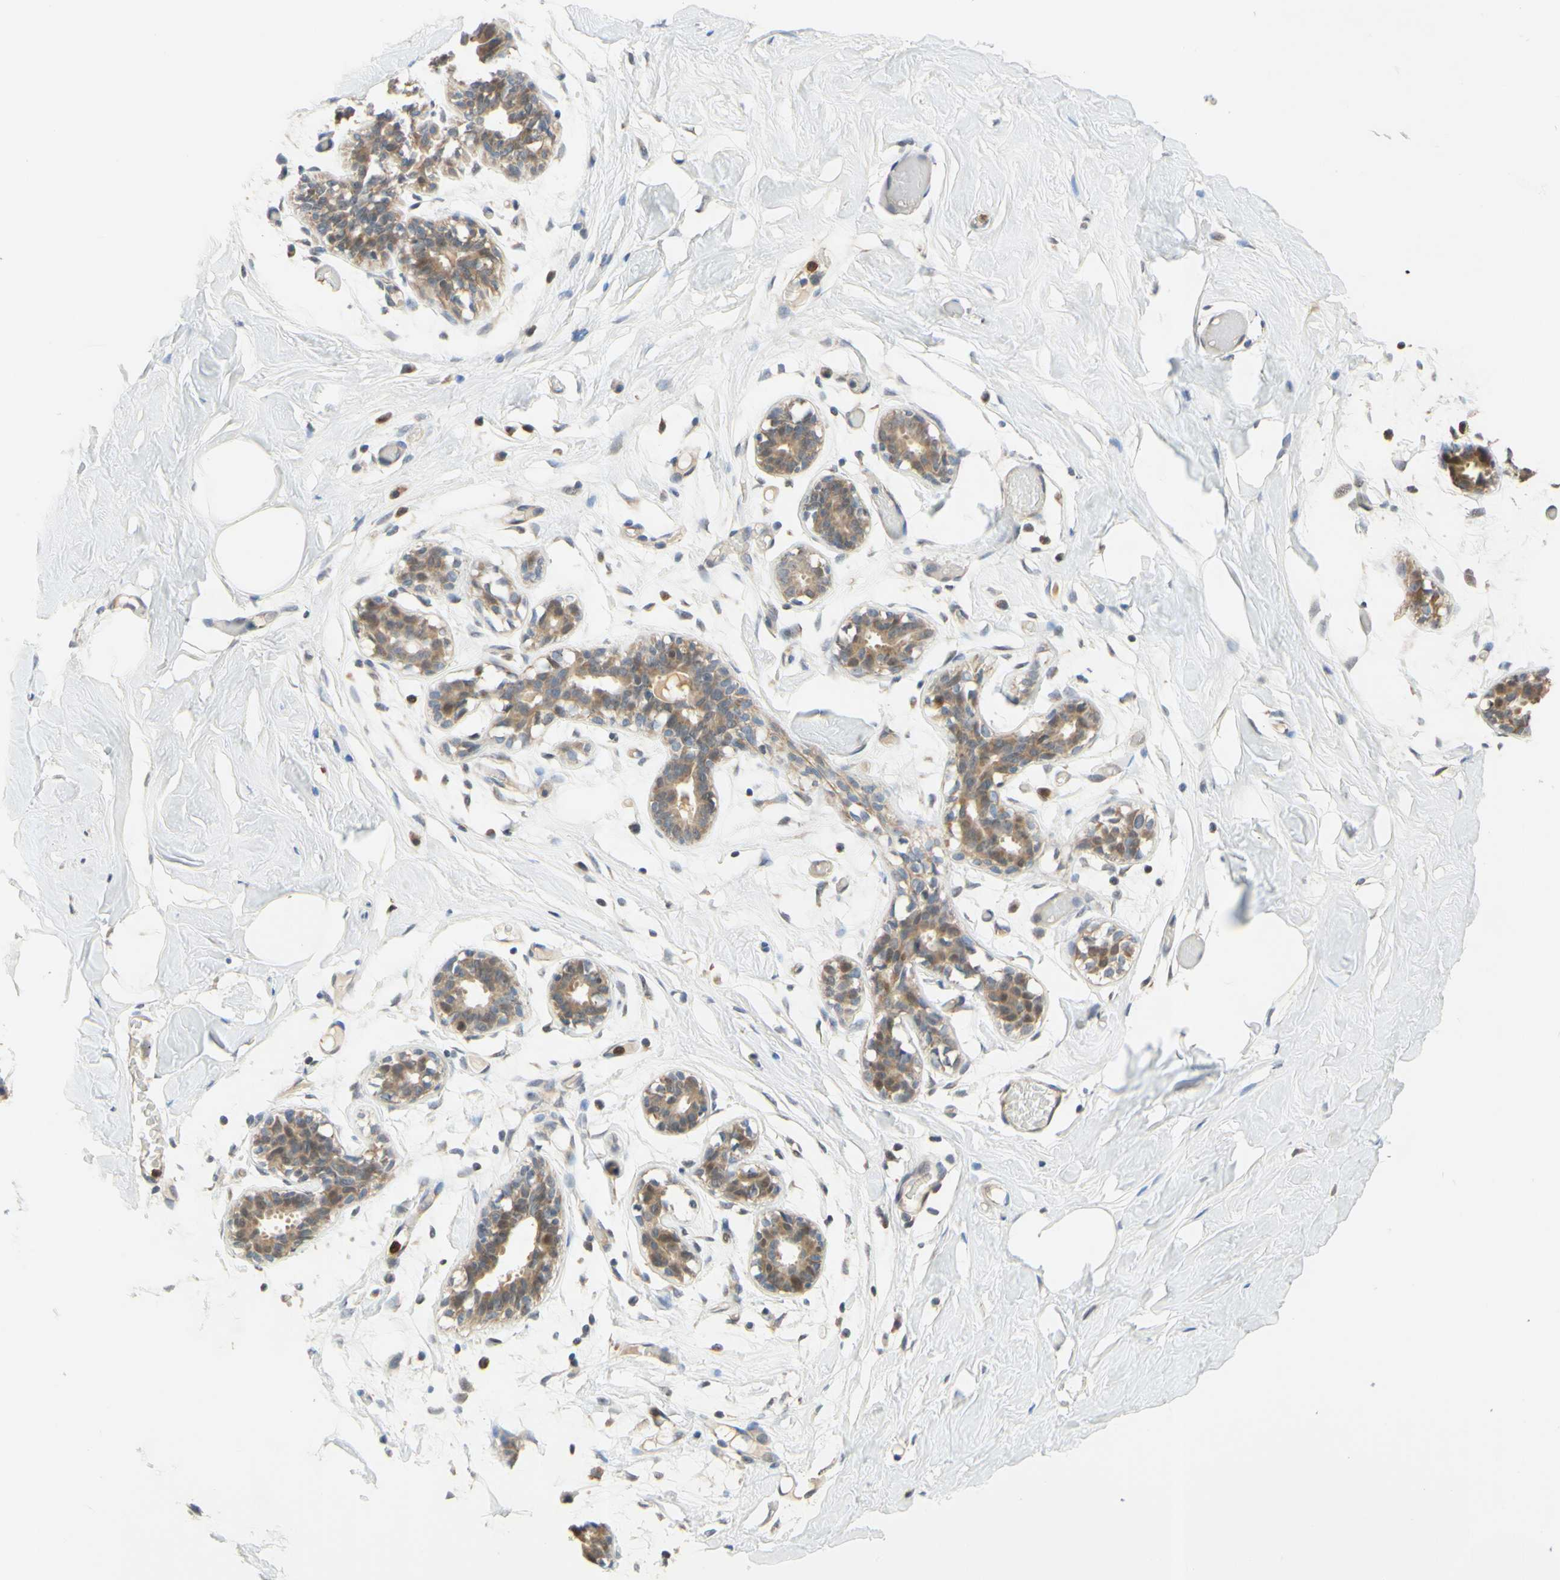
{"staining": {"intensity": "moderate", "quantity": ">75%", "location": "cytoplasmic/membranous"}, "tissue": "adipose tissue", "cell_type": "Adipocytes", "image_type": "normal", "snomed": [{"axis": "morphology", "description": "Normal tissue, NOS"}, {"axis": "topography", "description": "Breast"}, {"axis": "topography", "description": "Adipose tissue"}], "caption": "Immunohistochemistry (IHC) (DAB) staining of benign human adipose tissue exhibits moderate cytoplasmic/membranous protein expression in approximately >75% of adipocytes.", "gene": "GATA1", "patient": {"sex": "female", "age": 25}}